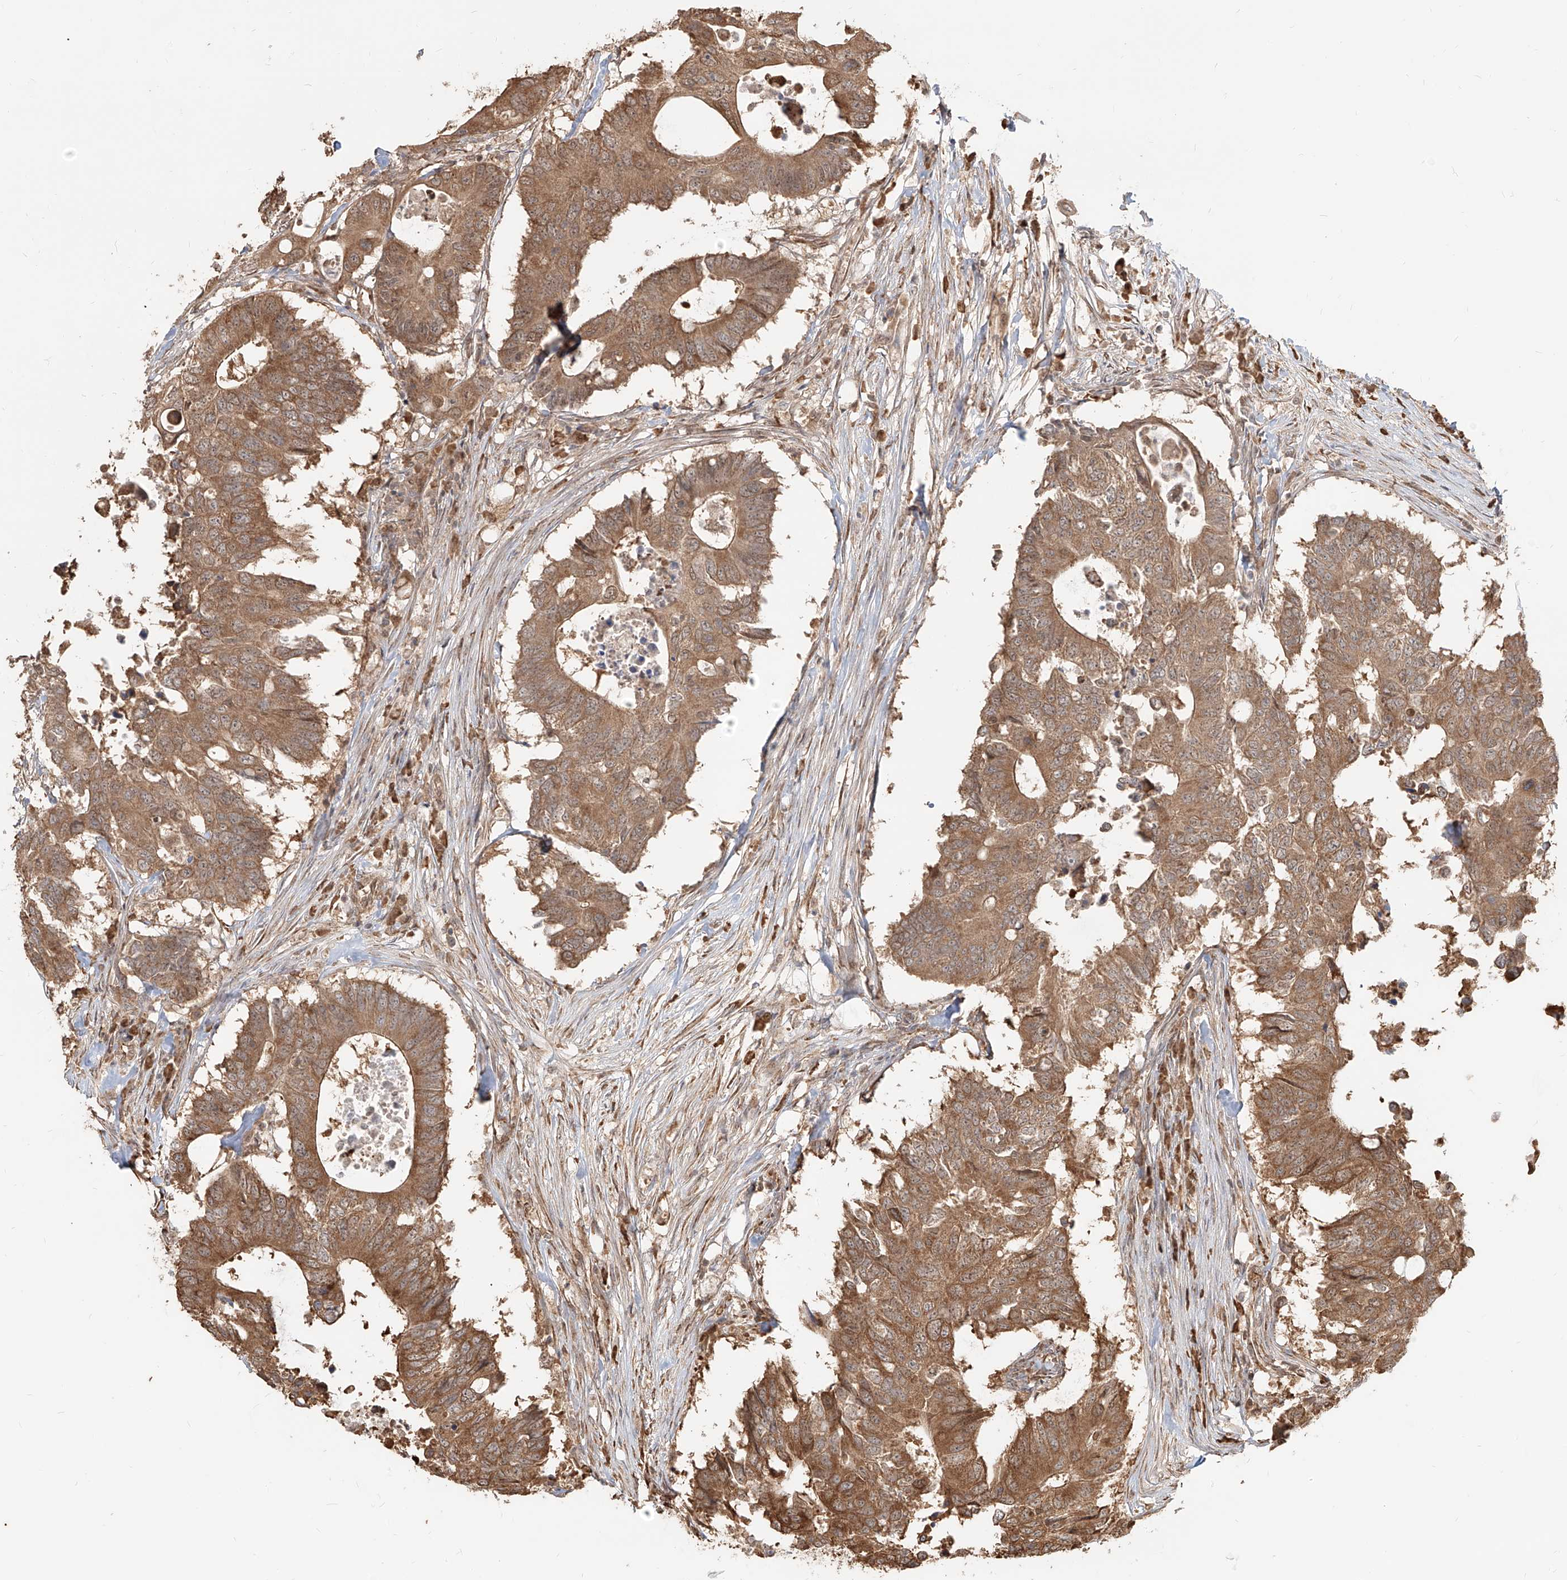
{"staining": {"intensity": "moderate", "quantity": ">75%", "location": "cytoplasmic/membranous"}, "tissue": "colorectal cancer", "cell_type": "Tumor cells", "image_type": "cancer", "snomed": [{"axis": "morphology", "description": "Adenocarcinoma, NOS"}, {"axis": "topography", "description": "Colon"}], "caption": "This photomicrograph reveals immunohistochemistry (IHC) staining of human colorectal adenocarcinoma, with medium moderate cytoplasmic/membranous positivity in approximately >75% of tumor cells.", "gene": "UBE2K", "patient": {"sex": "male", "age": 71}}